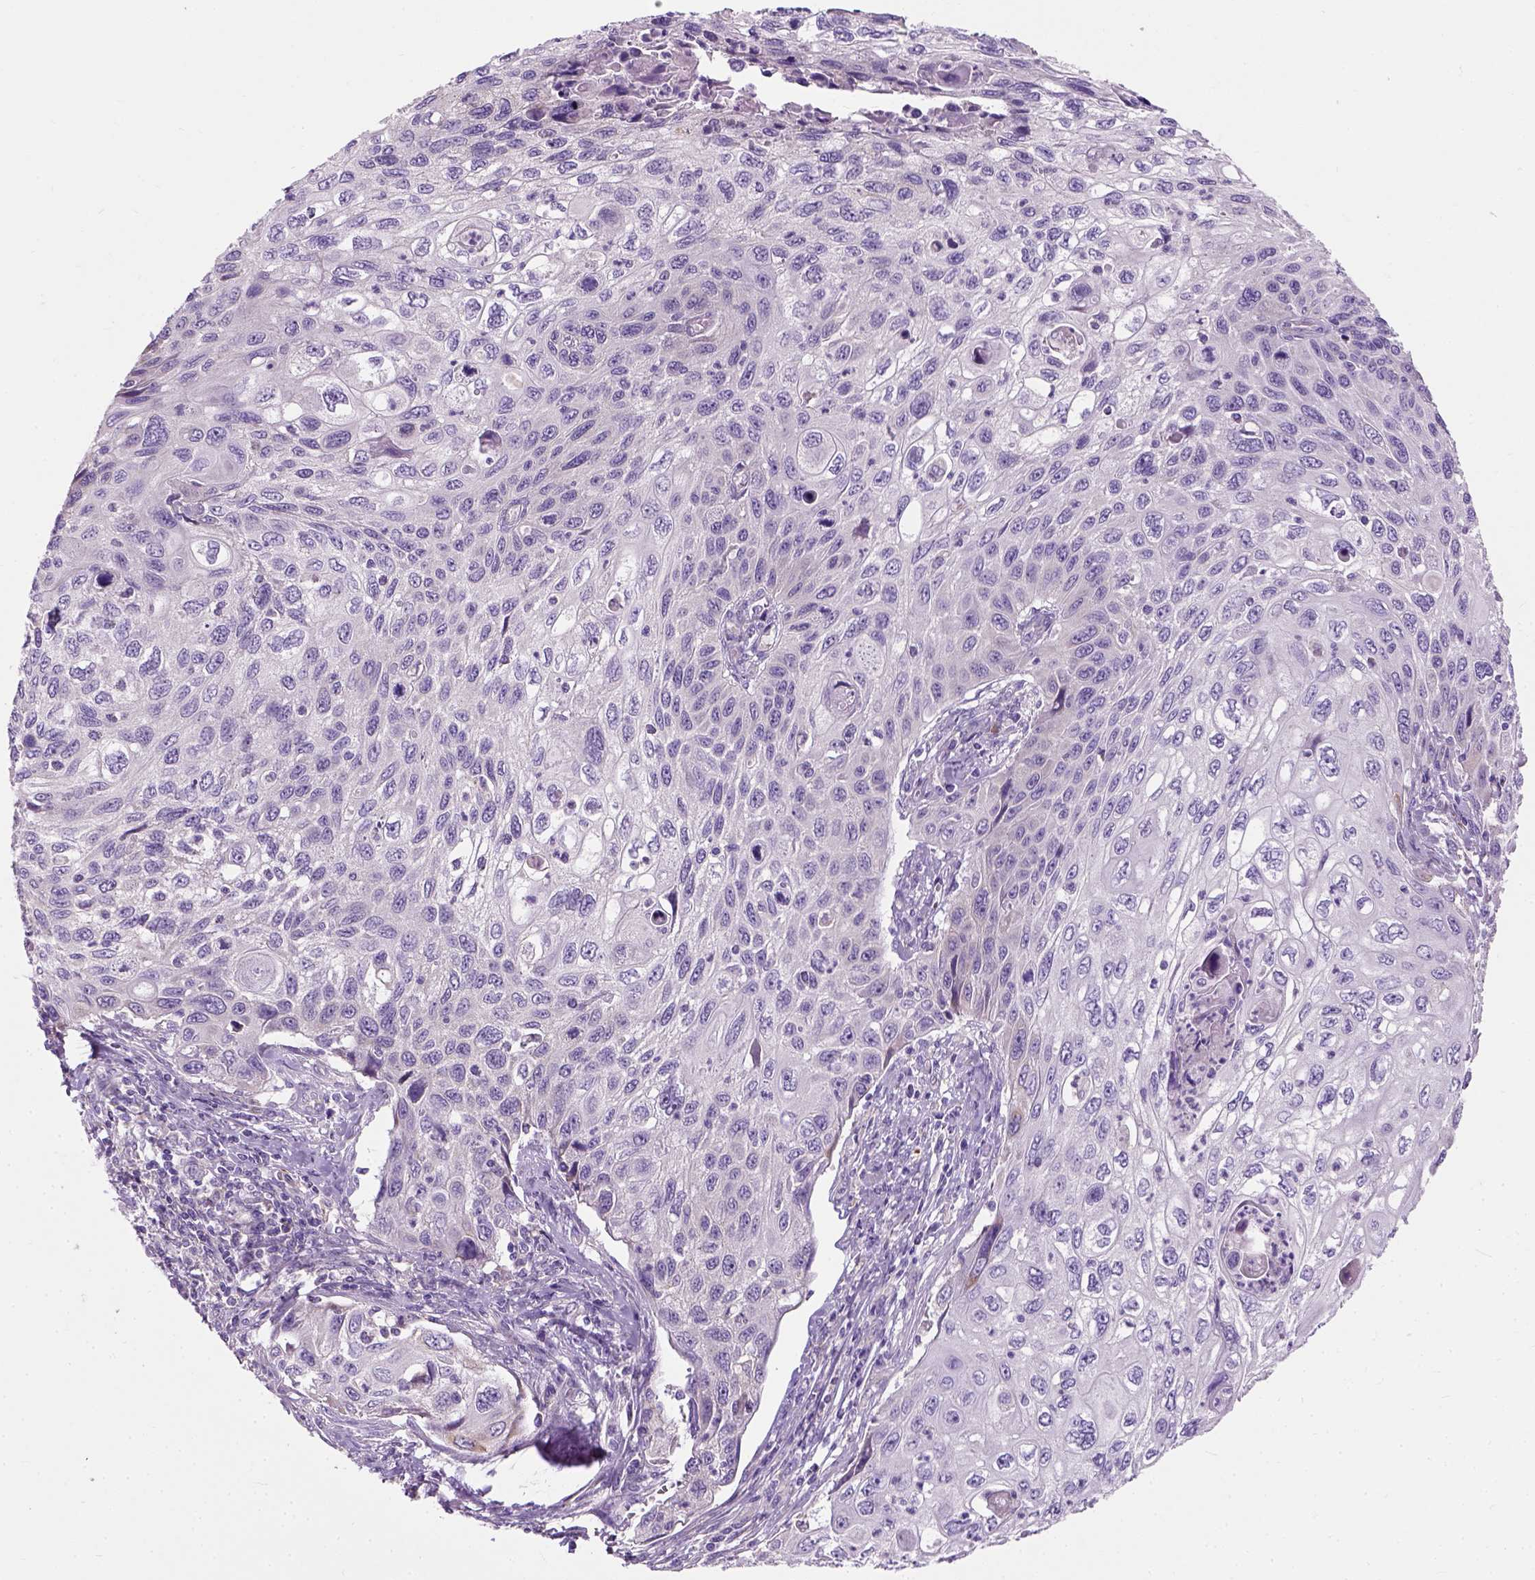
{"staining": {"intensity": "negative", "quantity": "none", "location": "none"}, "tissue": "cervical cancer", "cell_type": "Tumor cells", "image_type": "cancer", "snomed": [{"axis": "morphology", "description": "Squamous cell carcinoma, NOS"}, {"axis": "topography", "description": "Cervix"}], "caption": "DAB immunohistochemical staining of human cervical cancer exhibits no significant expression in tumor cells.", "gene": "TRIM72", "patient": {"sex": "female", "age": 70}}